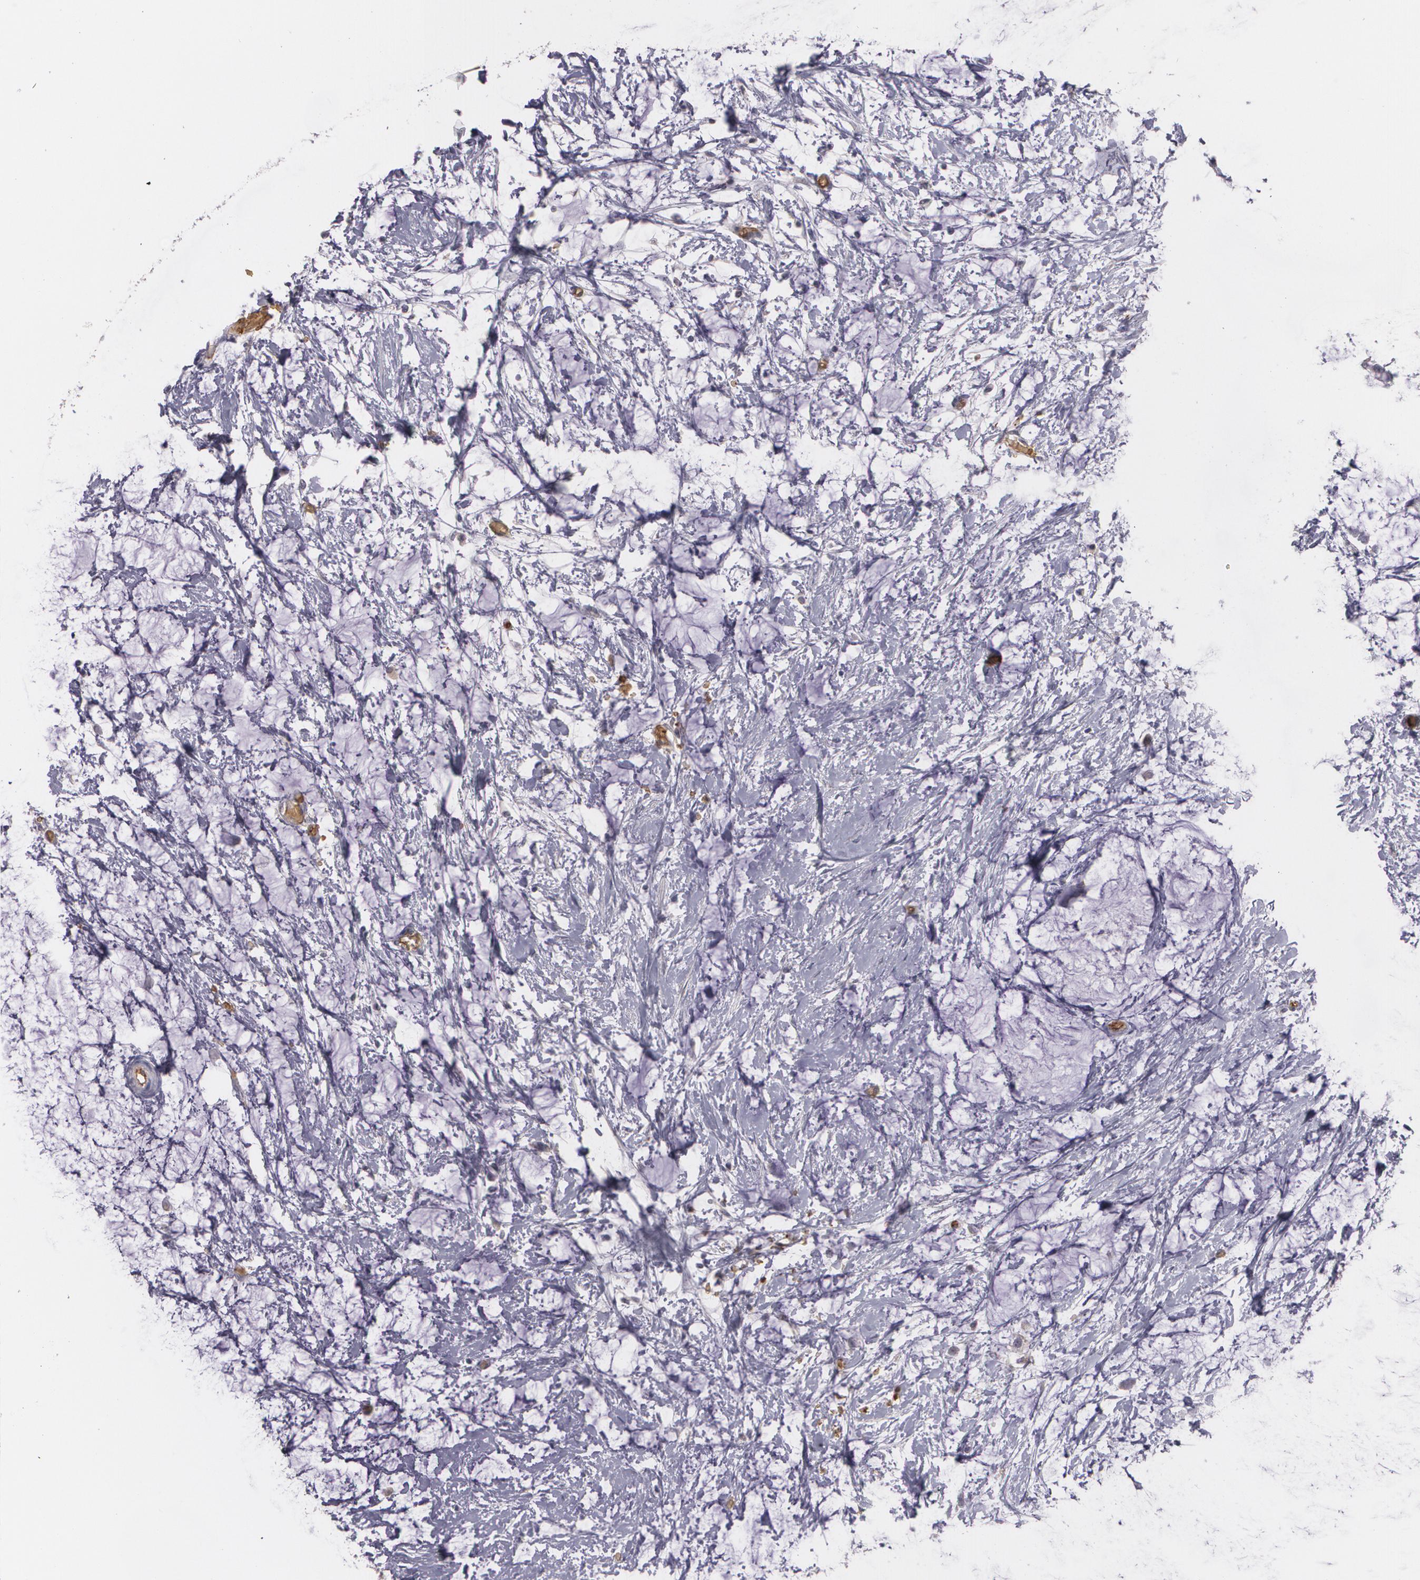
{"staining": {"intensity": "negative", "quantity": "none", "location": "none"}, "tissue": "colorectal cancer", "cell_type": "Tumor cells", "image_type": "cancer", "snomed": [{"axis": "morphology", "description": "Normal tissue, NOS"}, {"axis": "morphology", "description": "Adenocarcinoma, NOS"}, {"axis": "topography", "description": "Colon"}, {"axis": "topography", "description": "Peripheral nerve tissue"}], "caption": "A high-resolution histopathology image shows immunohistochemistry staining of colorectal cancer (adenocarcinoma), which demonstrates no significant staining in tumor cells.", "gene": "ACE", "patient": {"sex": "male", "age": 14}}